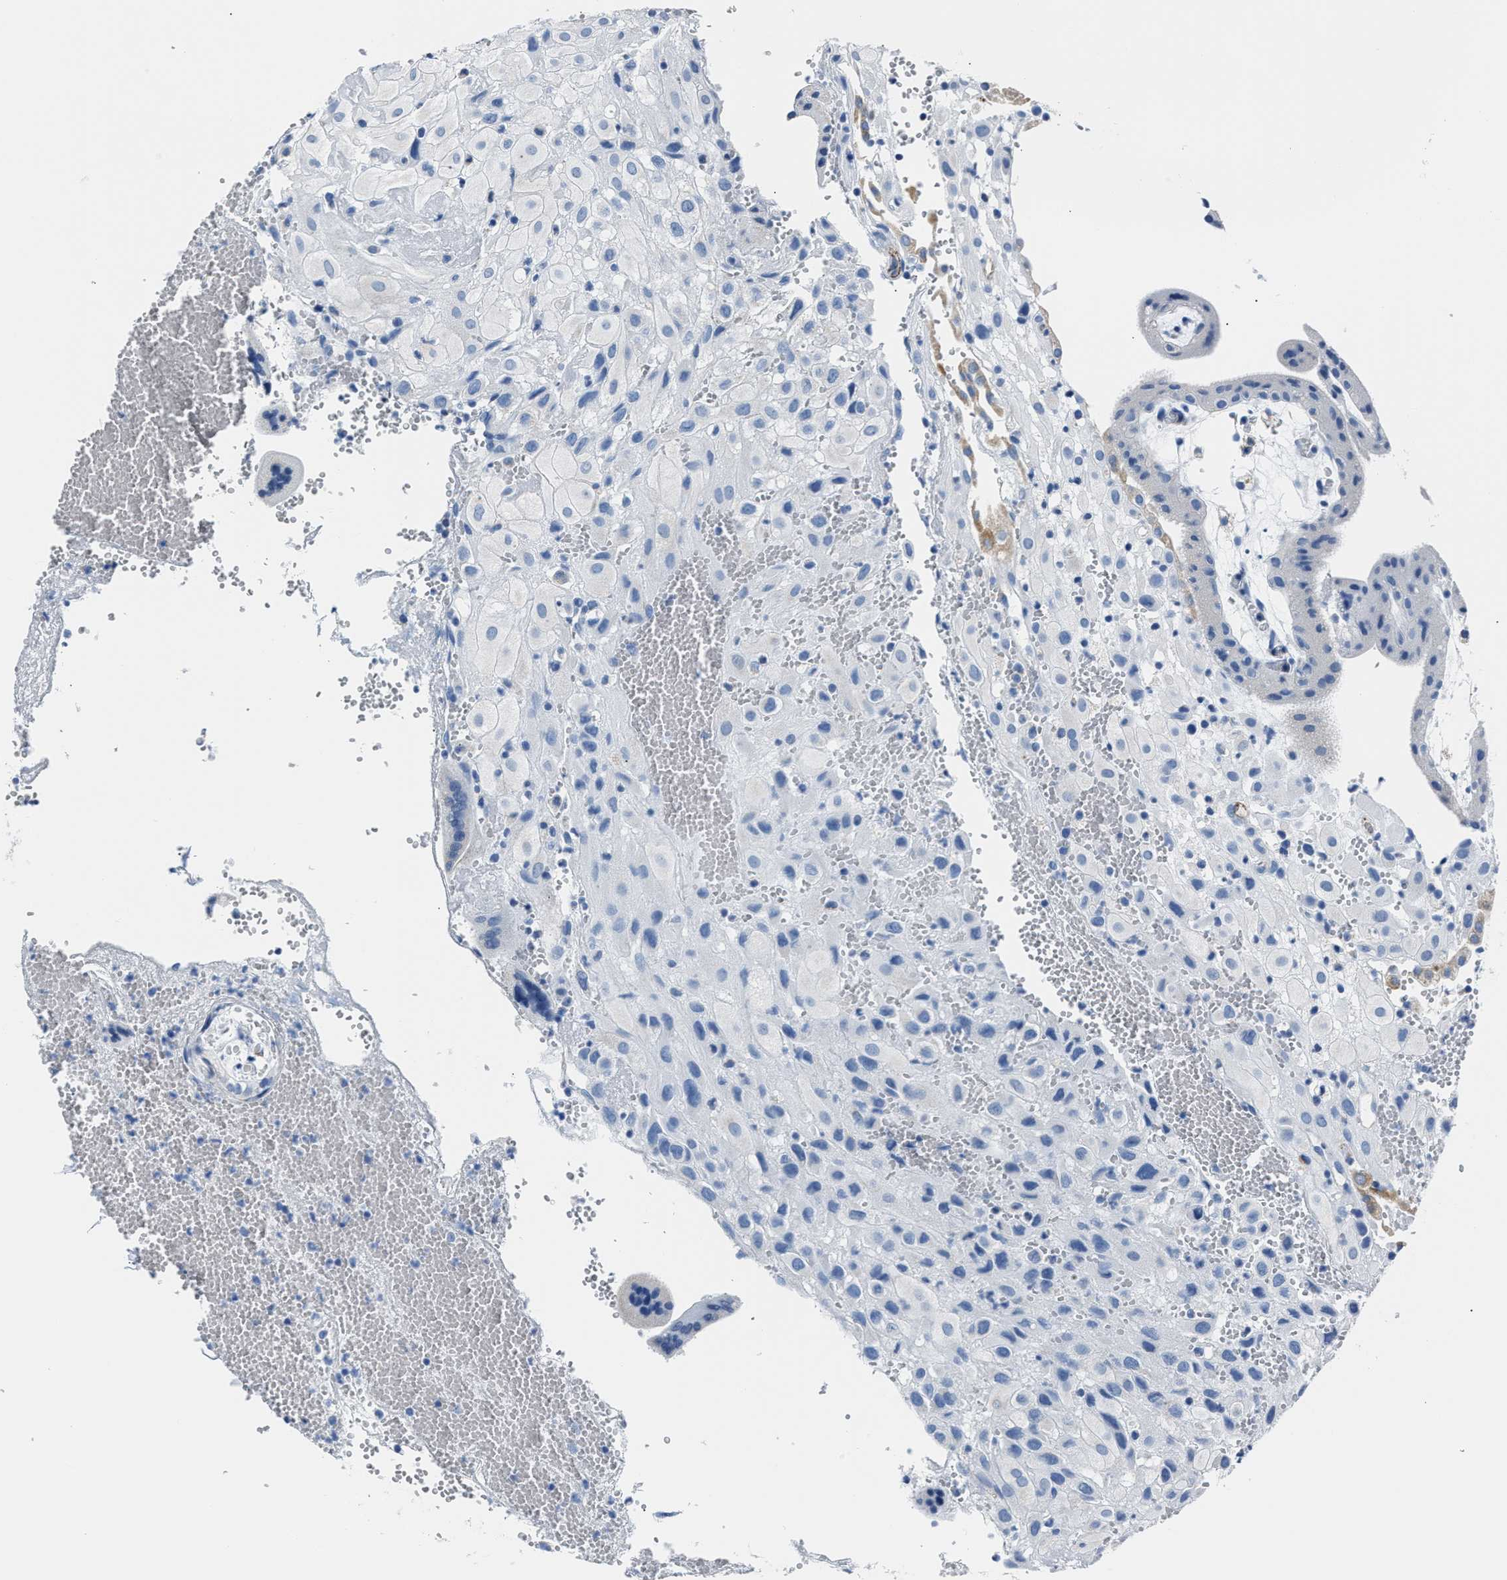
{"staining": {"intensity": "negative", "quantity": "none", "location": "none"}, "tissue": "placenta", "cell_type": "Decidual cells", "image_type": "normal", "snomed": [{"axis": "morphology", "description": "Normal tissue, NOS"}, {"axis": "topography", "description": "Placenta"}], "caption": "Immunohistochemical staining of benign human placenta reveals no significant positivity in decidual cells.", "gene": "AMACR", "patient": {"sex": "female", "age": 18}}